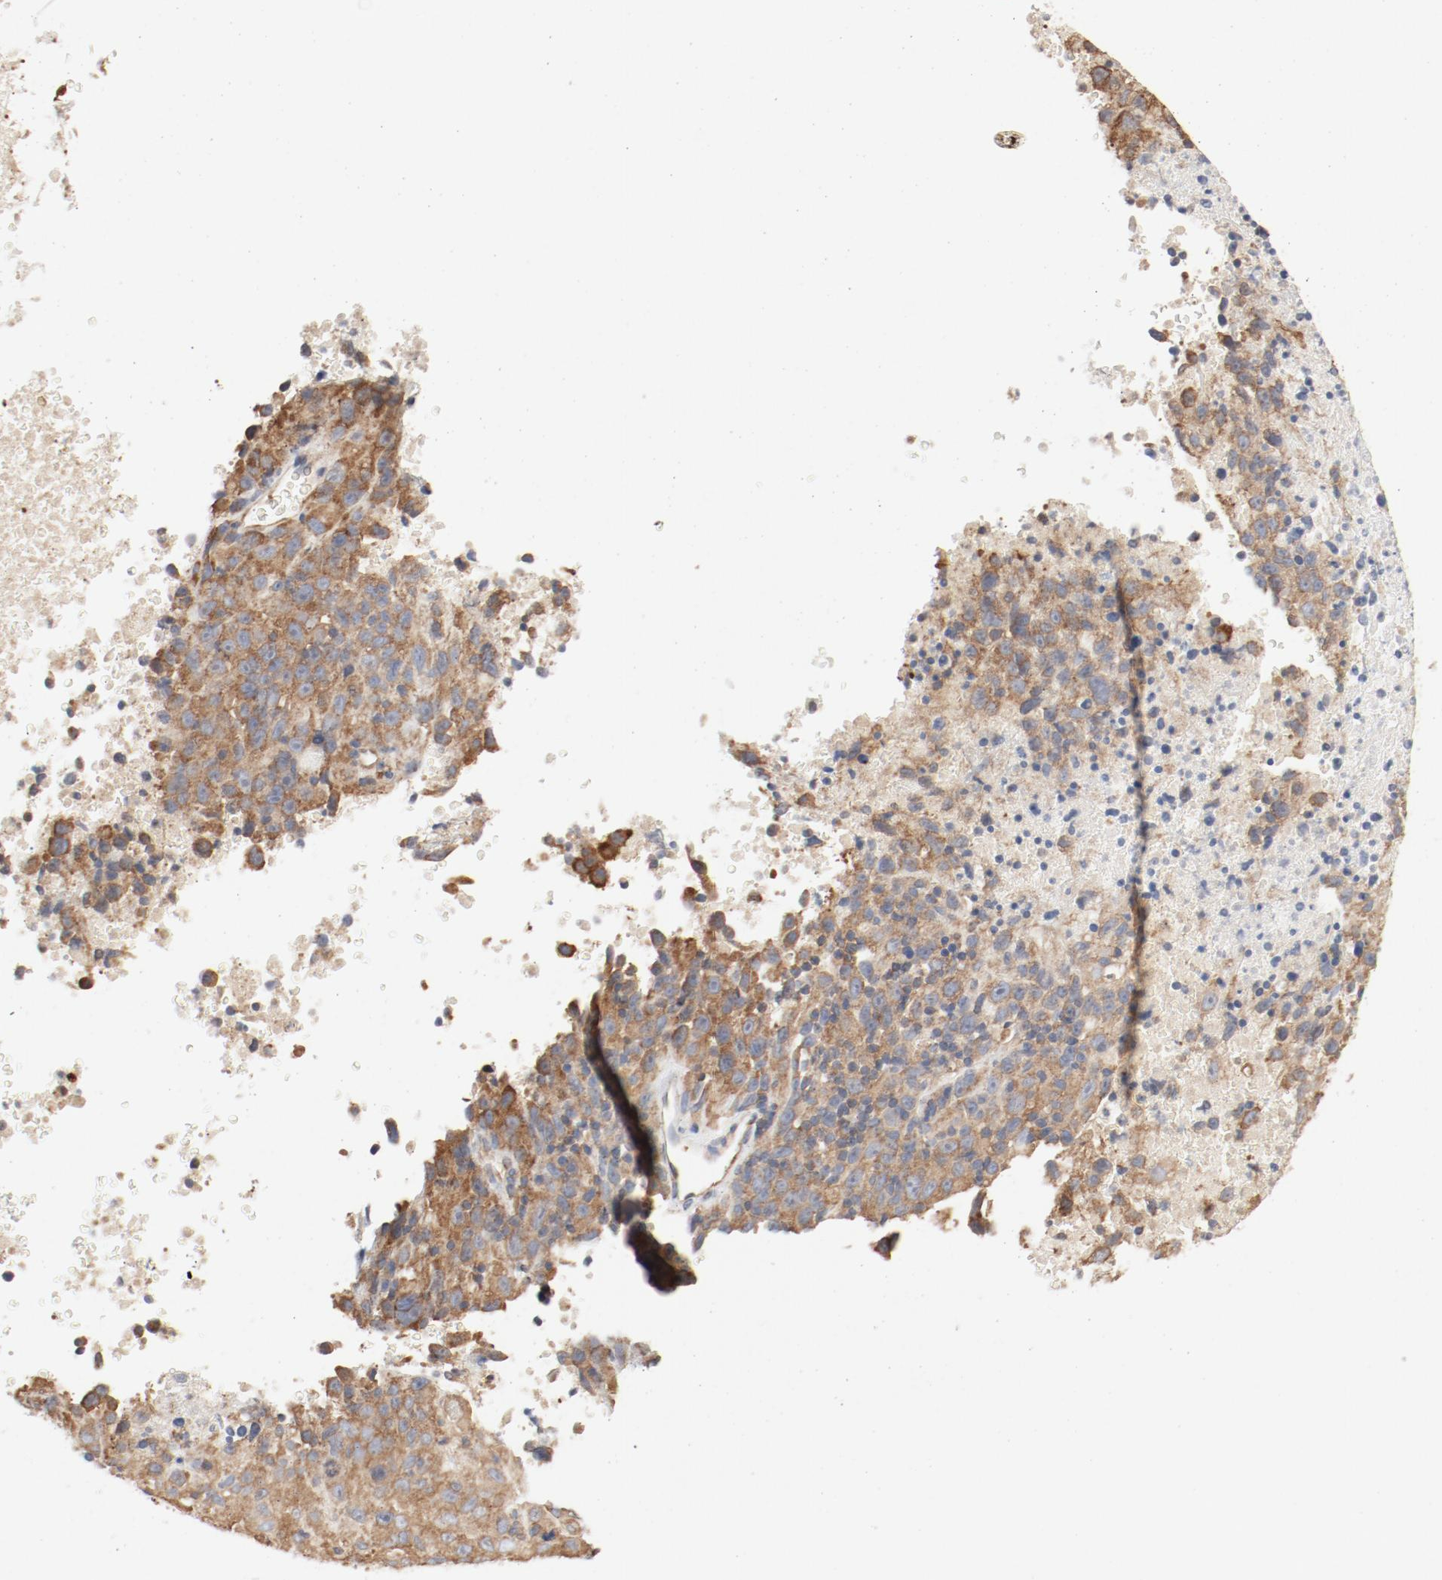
{"staining": {"intensity": "moderate", "quantity": ">75%", "location": "cytoplasmic/membranous"}, "tissue": "melanoma", "cell_type": "Tumor cells", "image_type": "cancer", "snomed": [{"axis": "morphology", "description": "Malignant melanoma, Metastatic site"}, {"axis": "topography", "description": "Cerebral cortex"}], "caption": "Immunohistochemistry histopathology image of neoplastic tissue: melanoma stained using IHC demonstrates medium levels of moderate protein expression localized specifically in the cytoplasmic/membranous of tumor cells, appearing as a cytoplasmic/membranous brown color.", "gene": "RPS6", "patient": {"sex": "female", "age": 52}}